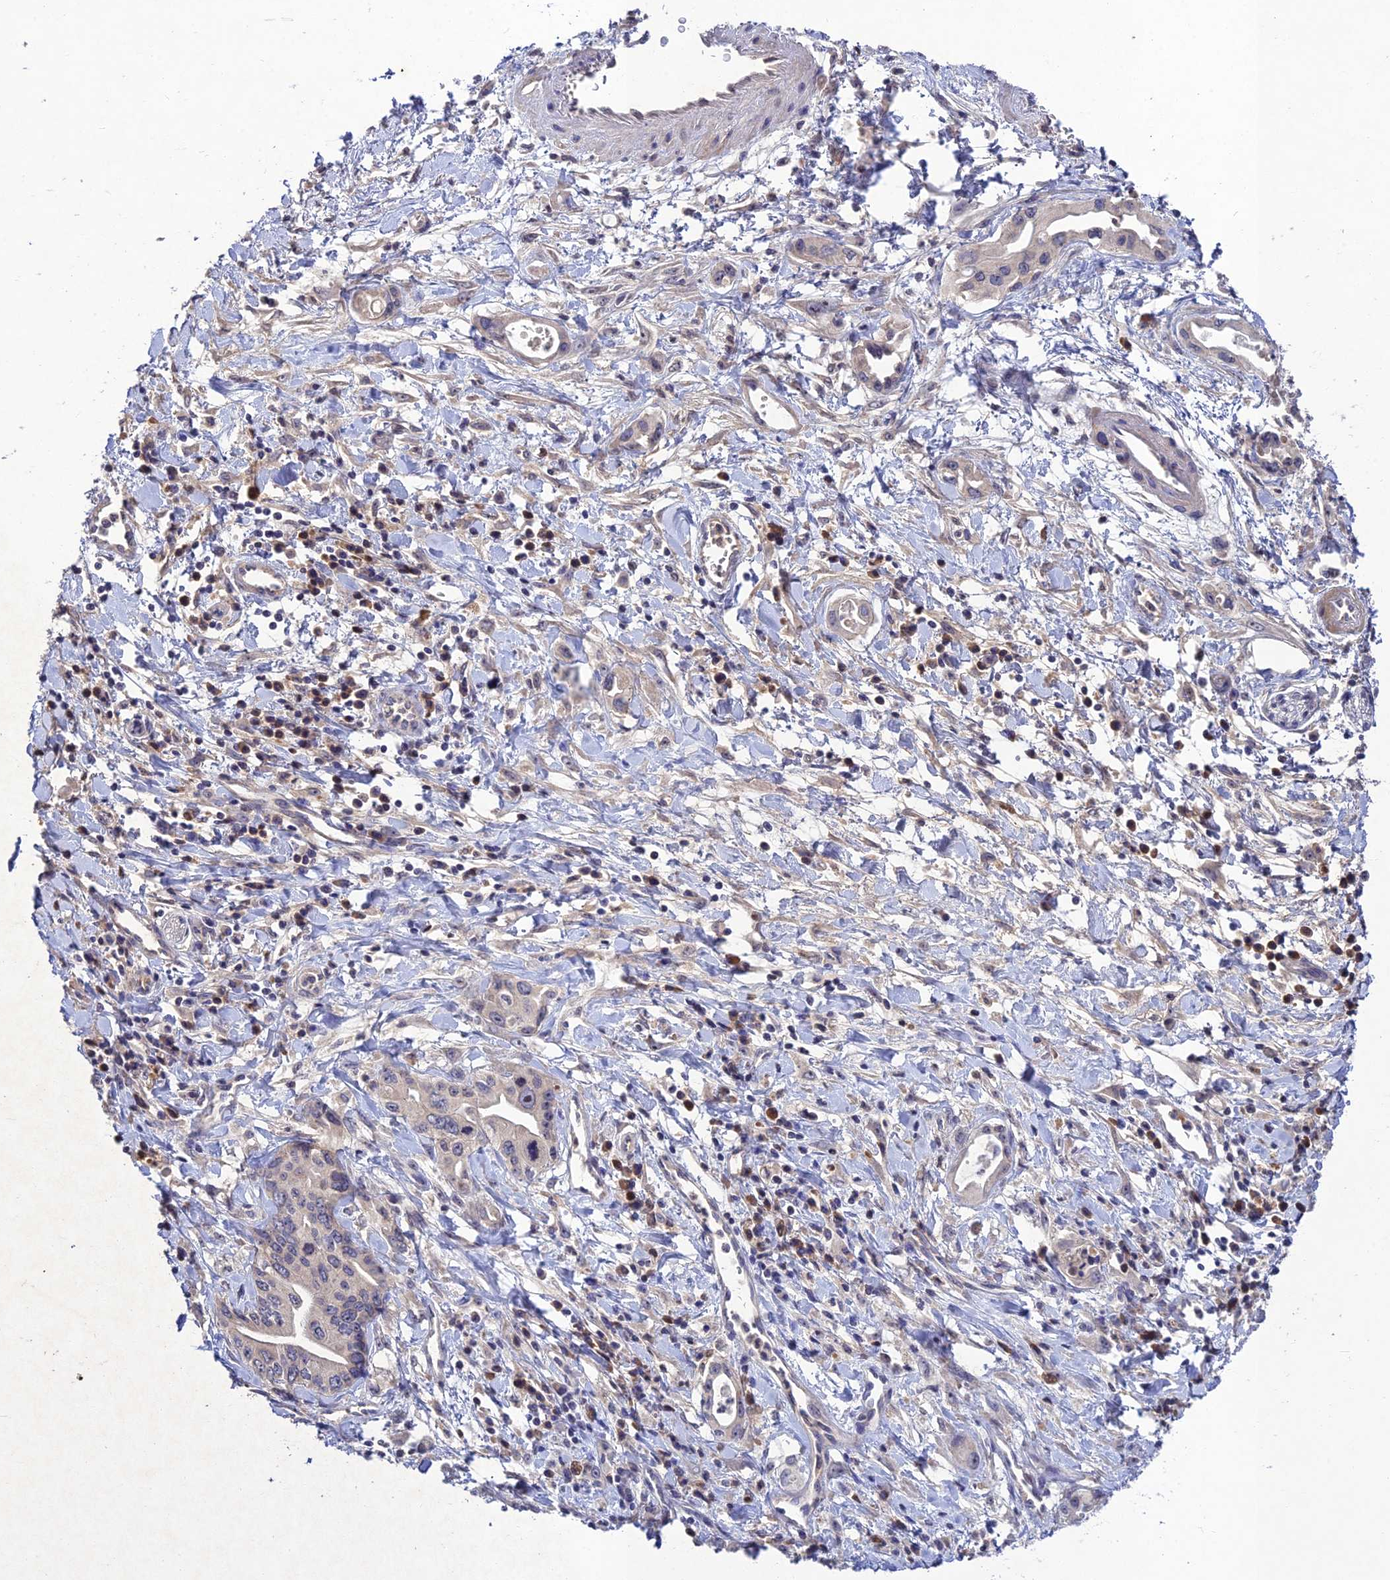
{"staining": {"intensity": "negative", "quantity": "none", "location": "none"}, "tissue": "pancreatic cancer", "cell_type": "Tumor cells", "image_type": "cancer", "snomed": [{"axis": "morphology", "description": "Adenocarcinoma, NOS"}, {"axis": "topography", "description": "Pancreas"}], "caption": "Tumor cells are negative for brown protein staining in pancreatic cancer (adenocarcinoma). (IHC, brightfield microscopy, high magnification).", "gene": "CHST5", "patient": {"sex": "female", "age": 77}}